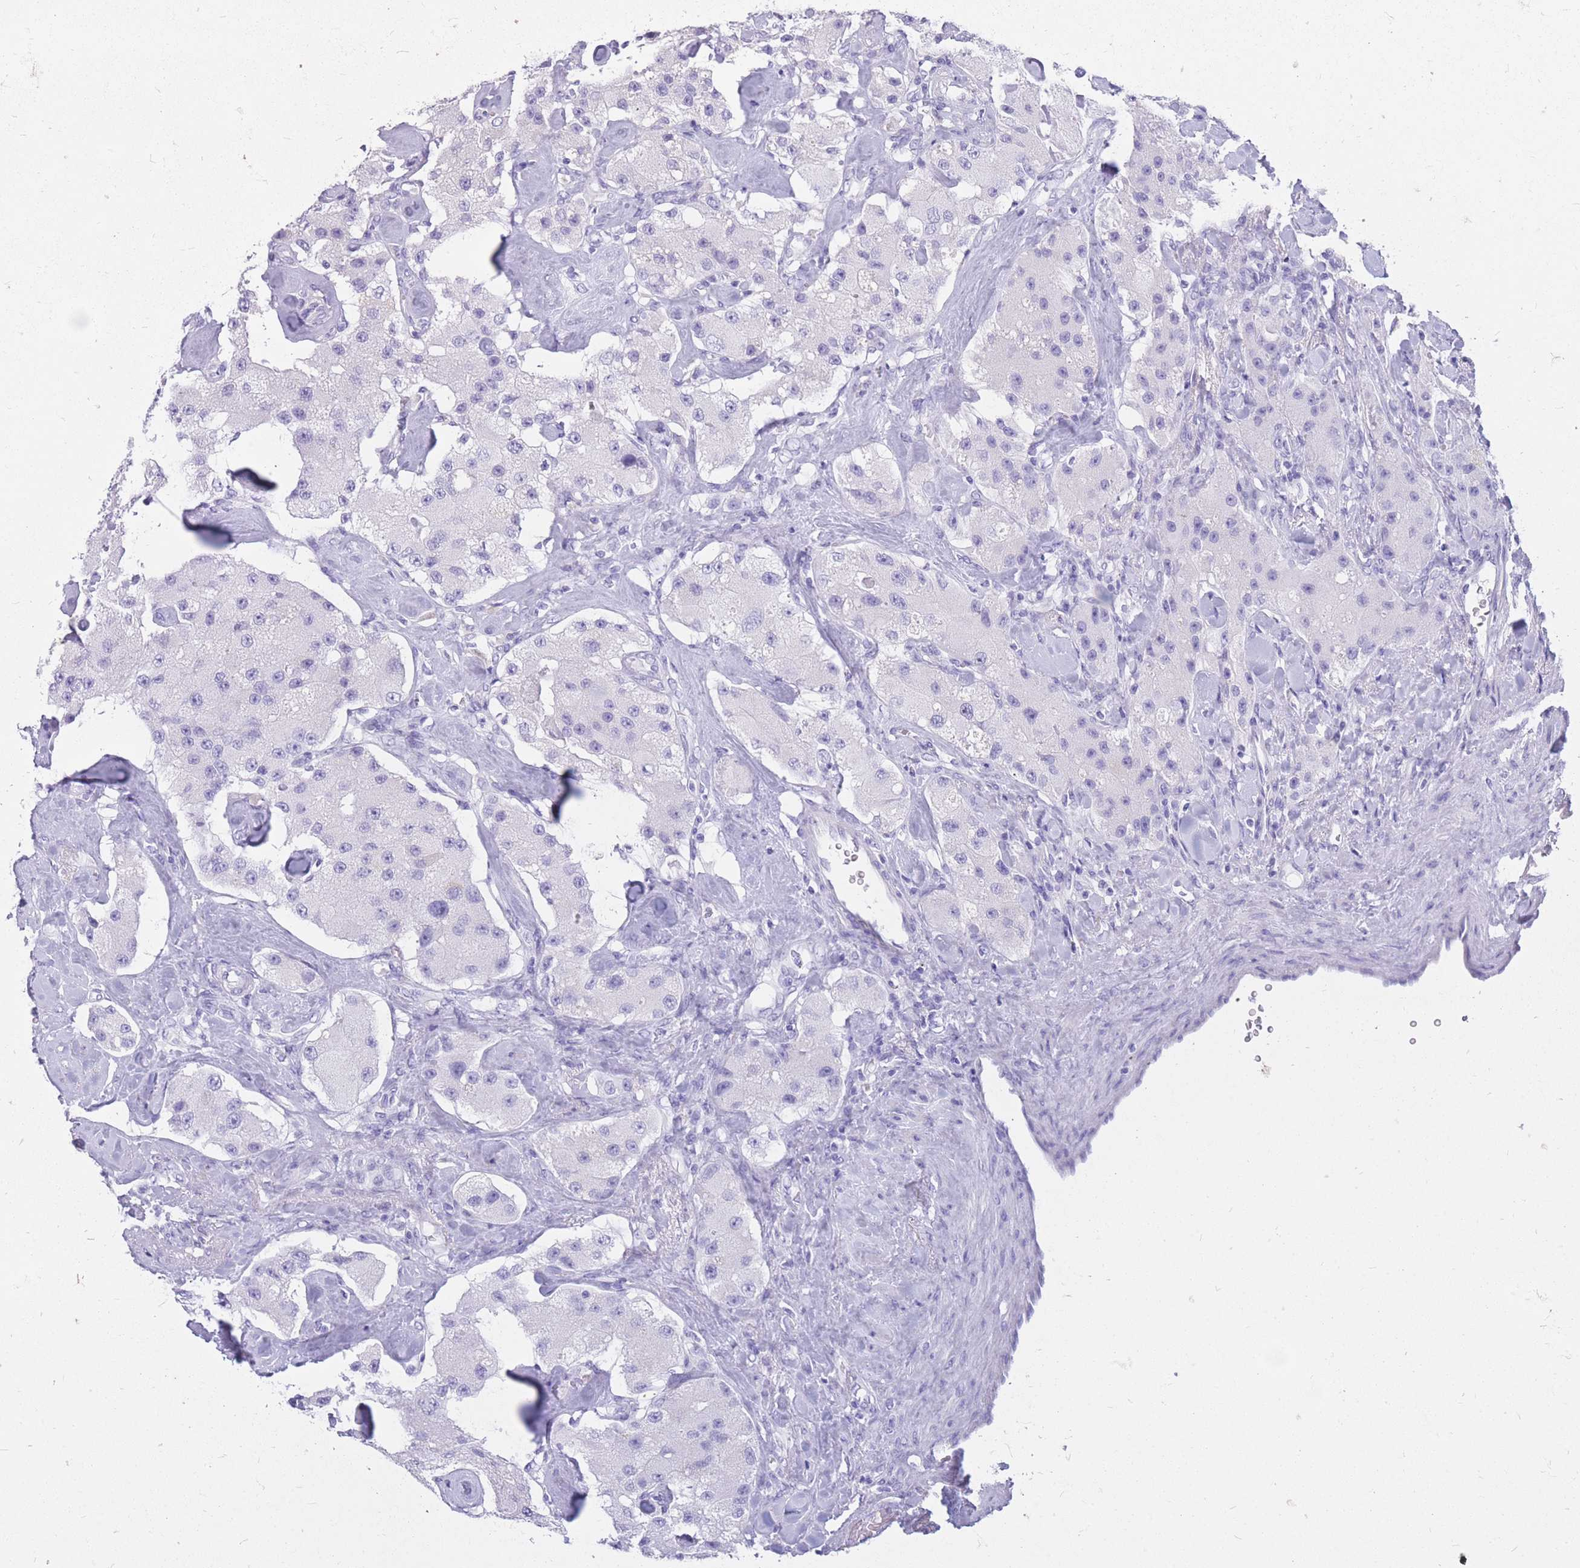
{"staining": {"intensity": "negative", "quantity": "none", "location": "none"}, "tissue": "carcinoid", "cell_type": "Tumor cells", "image_type": "cancer", "snomed": [{"axis": "morphology", "description": "Carcinoid, malignant, NOS"}, {"axis": "topography", "description": "Pancreas"}], "caption": "Tumor cells are negative for brown protein staining in carcinoid.", "gene": "CYP21A2", "patient": {"sex": "male", "age": 41}}